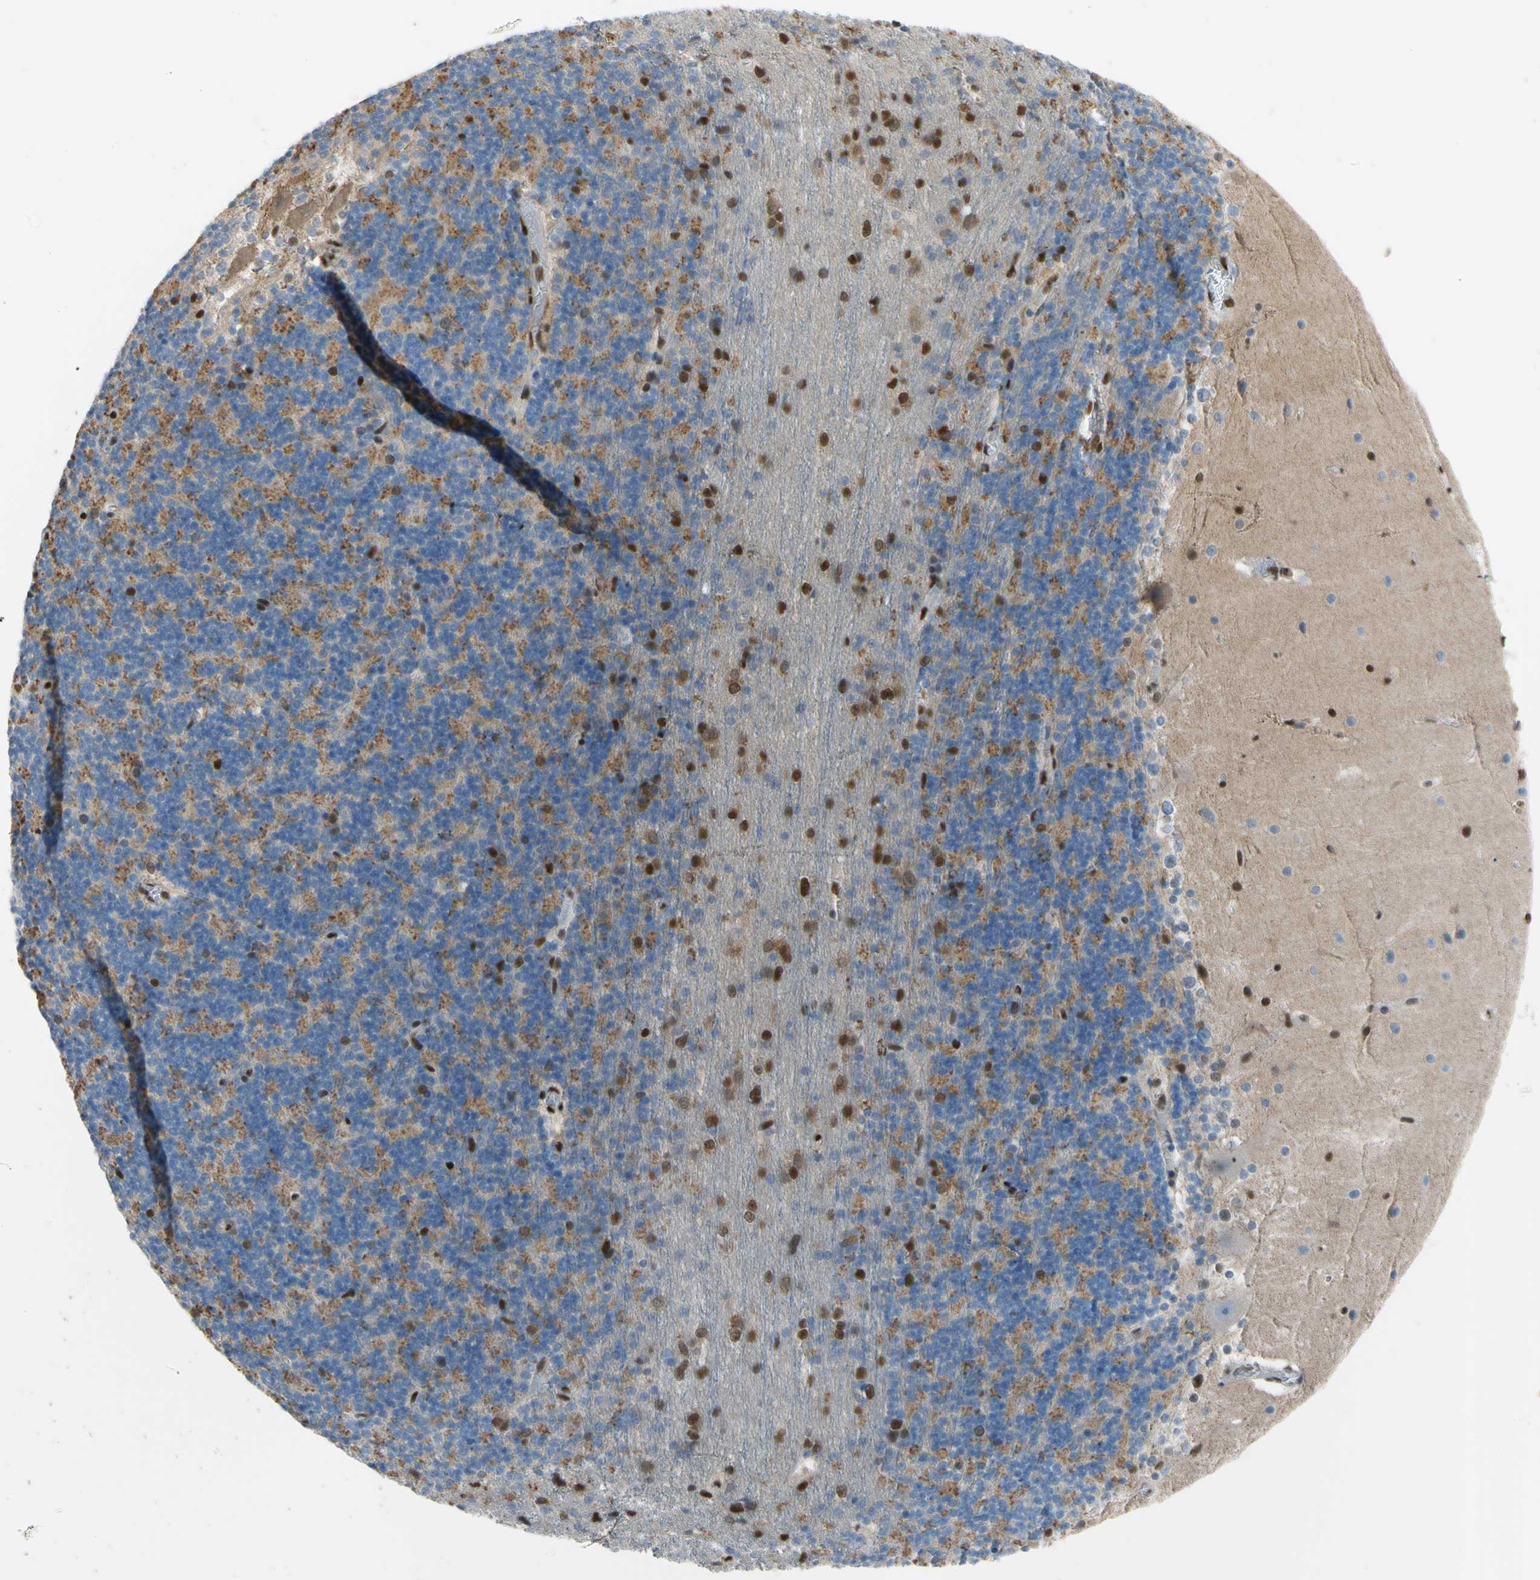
{"staining": {"intensity": "negative", "quantity": "none", "location": "none"}, "tissue": "cerebellum", "cell_type": "Cells in granular layer", "image_type": "normal", "snomed": [{"axis": "morphology", "description": "Normal tissue, NOS"}, {"axis": "topography", "description": "Cerebellum"}], "caption": "IHC micrograph of unremarkable cerebellum: human cerebellum stained with DAB reveals no significant protein positivity in cells in granular layer. Nuclei are stained in blue.", "gene": "FKBP5", "patient": {"sex": "female", "age": 19}}